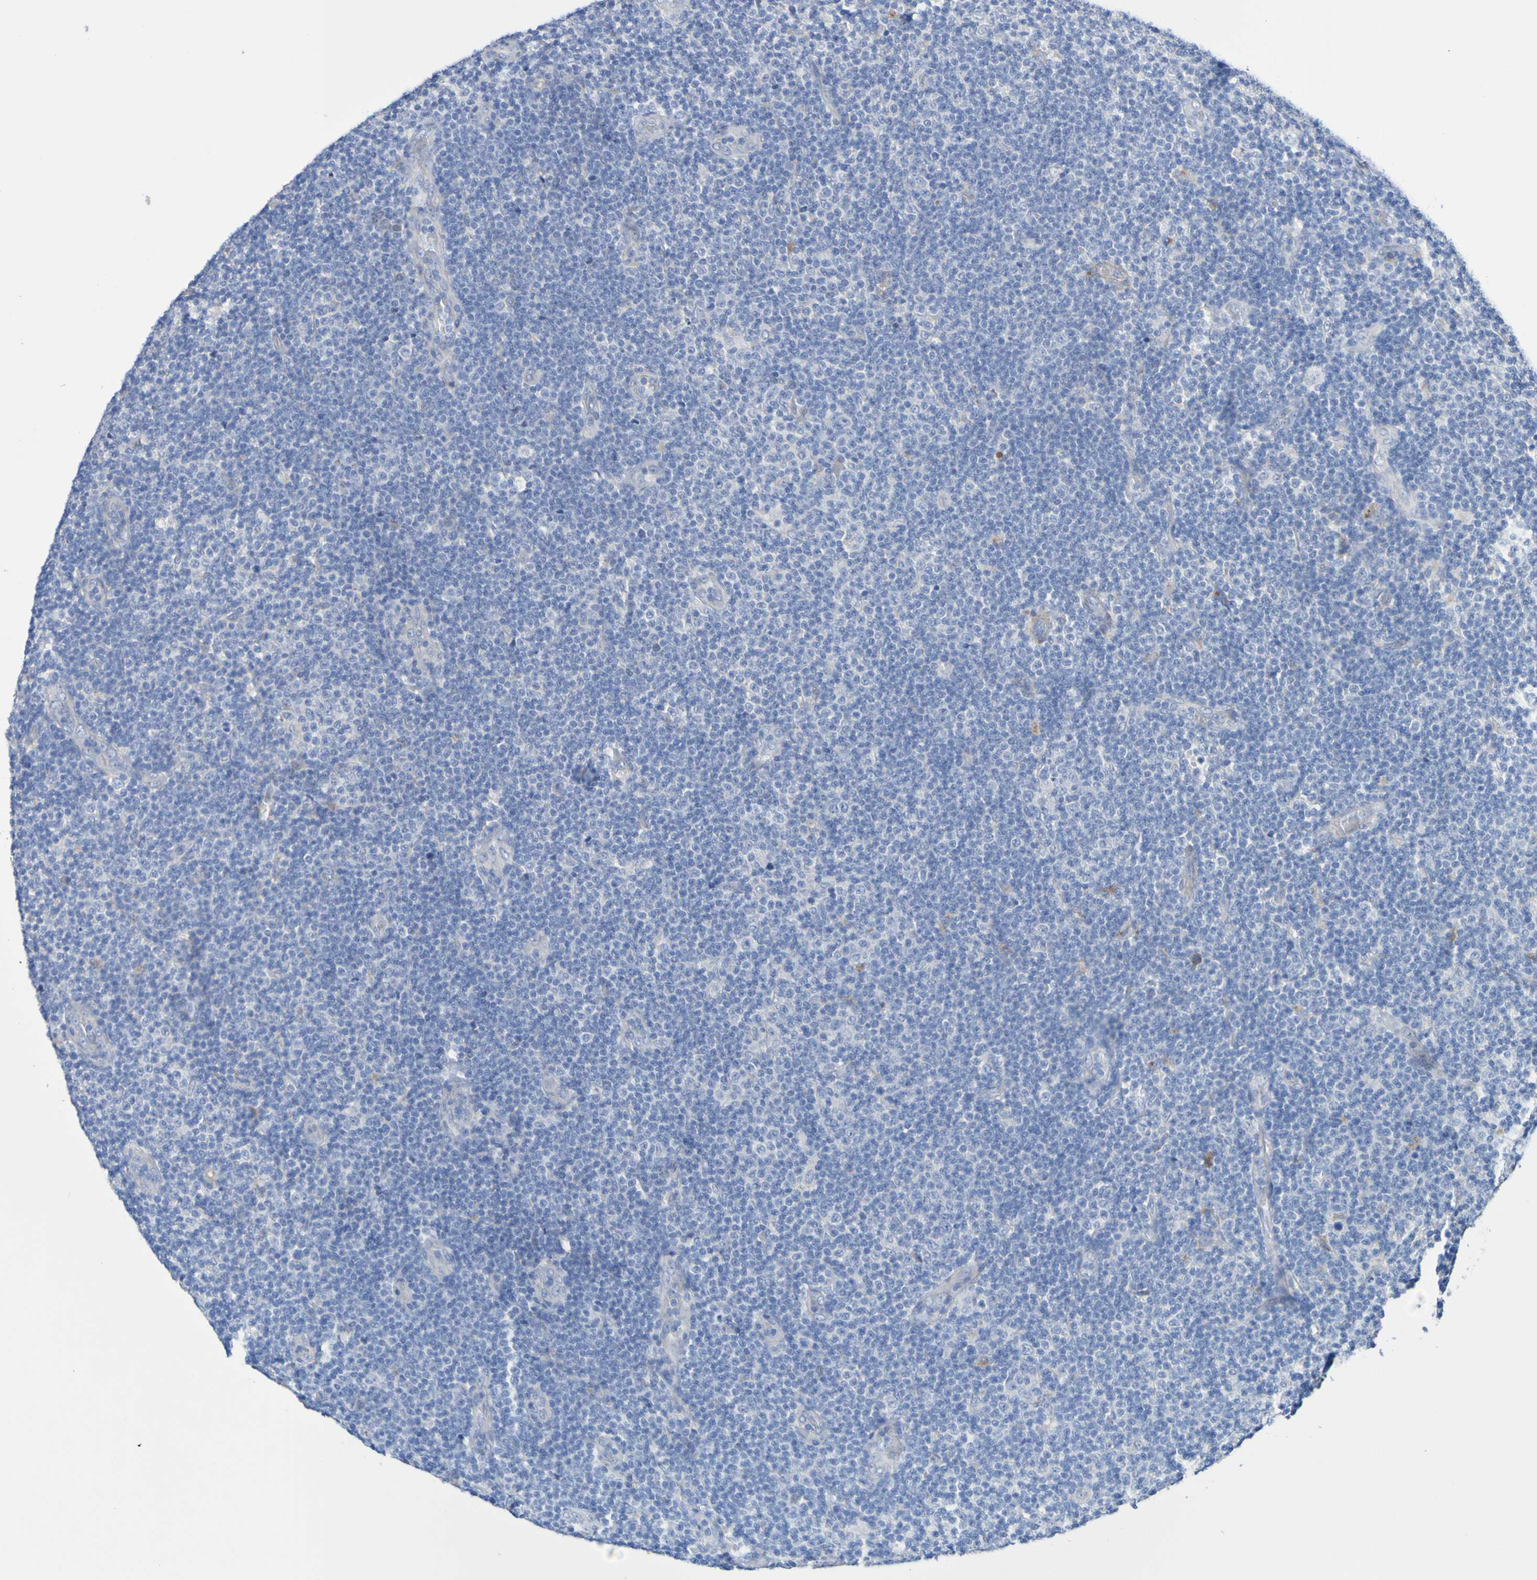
{"staining": {"intensity": "negative", "quantity": "none", "location": "none"}, "tissue": "lymphoma", "cell_type": "Tumor cells", "image_type": "cancer", "snomed": [{"axis": "morphology", "description": "Malignant lymphoma, non-Hodgkin's type, Low grade"}, {"axis": "topography", "description": "Lymph node"}], "caption": "Low-grade malignant lymphoma, non-Hodgkin's type was stained to show a protein in brown. There is no significant expression in tumor cells.", "gene": "SRPRB", "patient": {"sex": "male", "age": 83}}